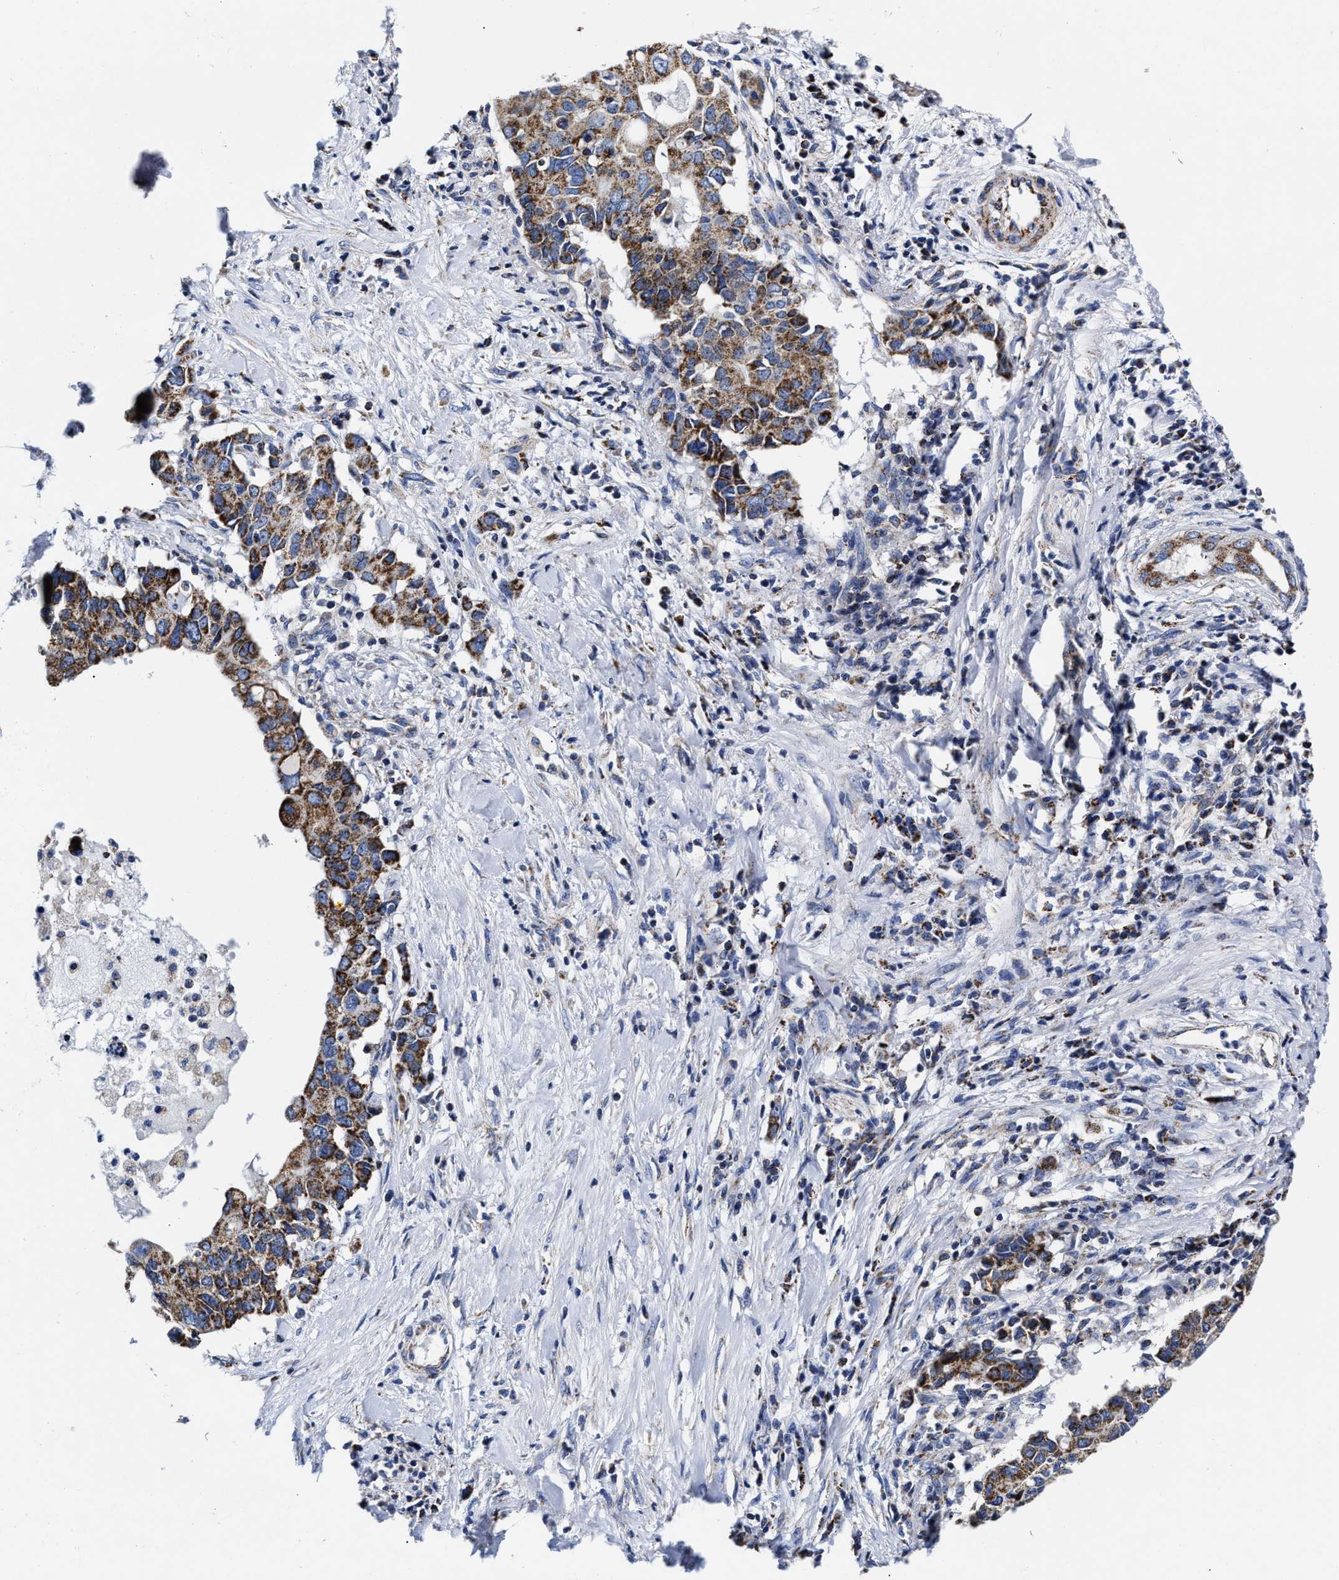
{"staining": {"intensity": "moderate", "quantity": ">75%", "location": "cytoplasmic/membranous"}, "tissue": "pancreatic cancer", "cell_type": "Tumor cells", "image_type": "cancer", "snomed": [{"axis": "morphology", "description": "Adenocarcinoma, NOS"}, {"axis": "topography", "description": "Pancreas"}], "caption": "Approximately >75% of tumor cells in human adenocarcinoma (pancreatic) show moderate cytoplasmic/membranous protein expression as visualized by brown immunohistochemical staining.", "gene": "HINT2", "patient": {"sex": "female", "age": 56}}